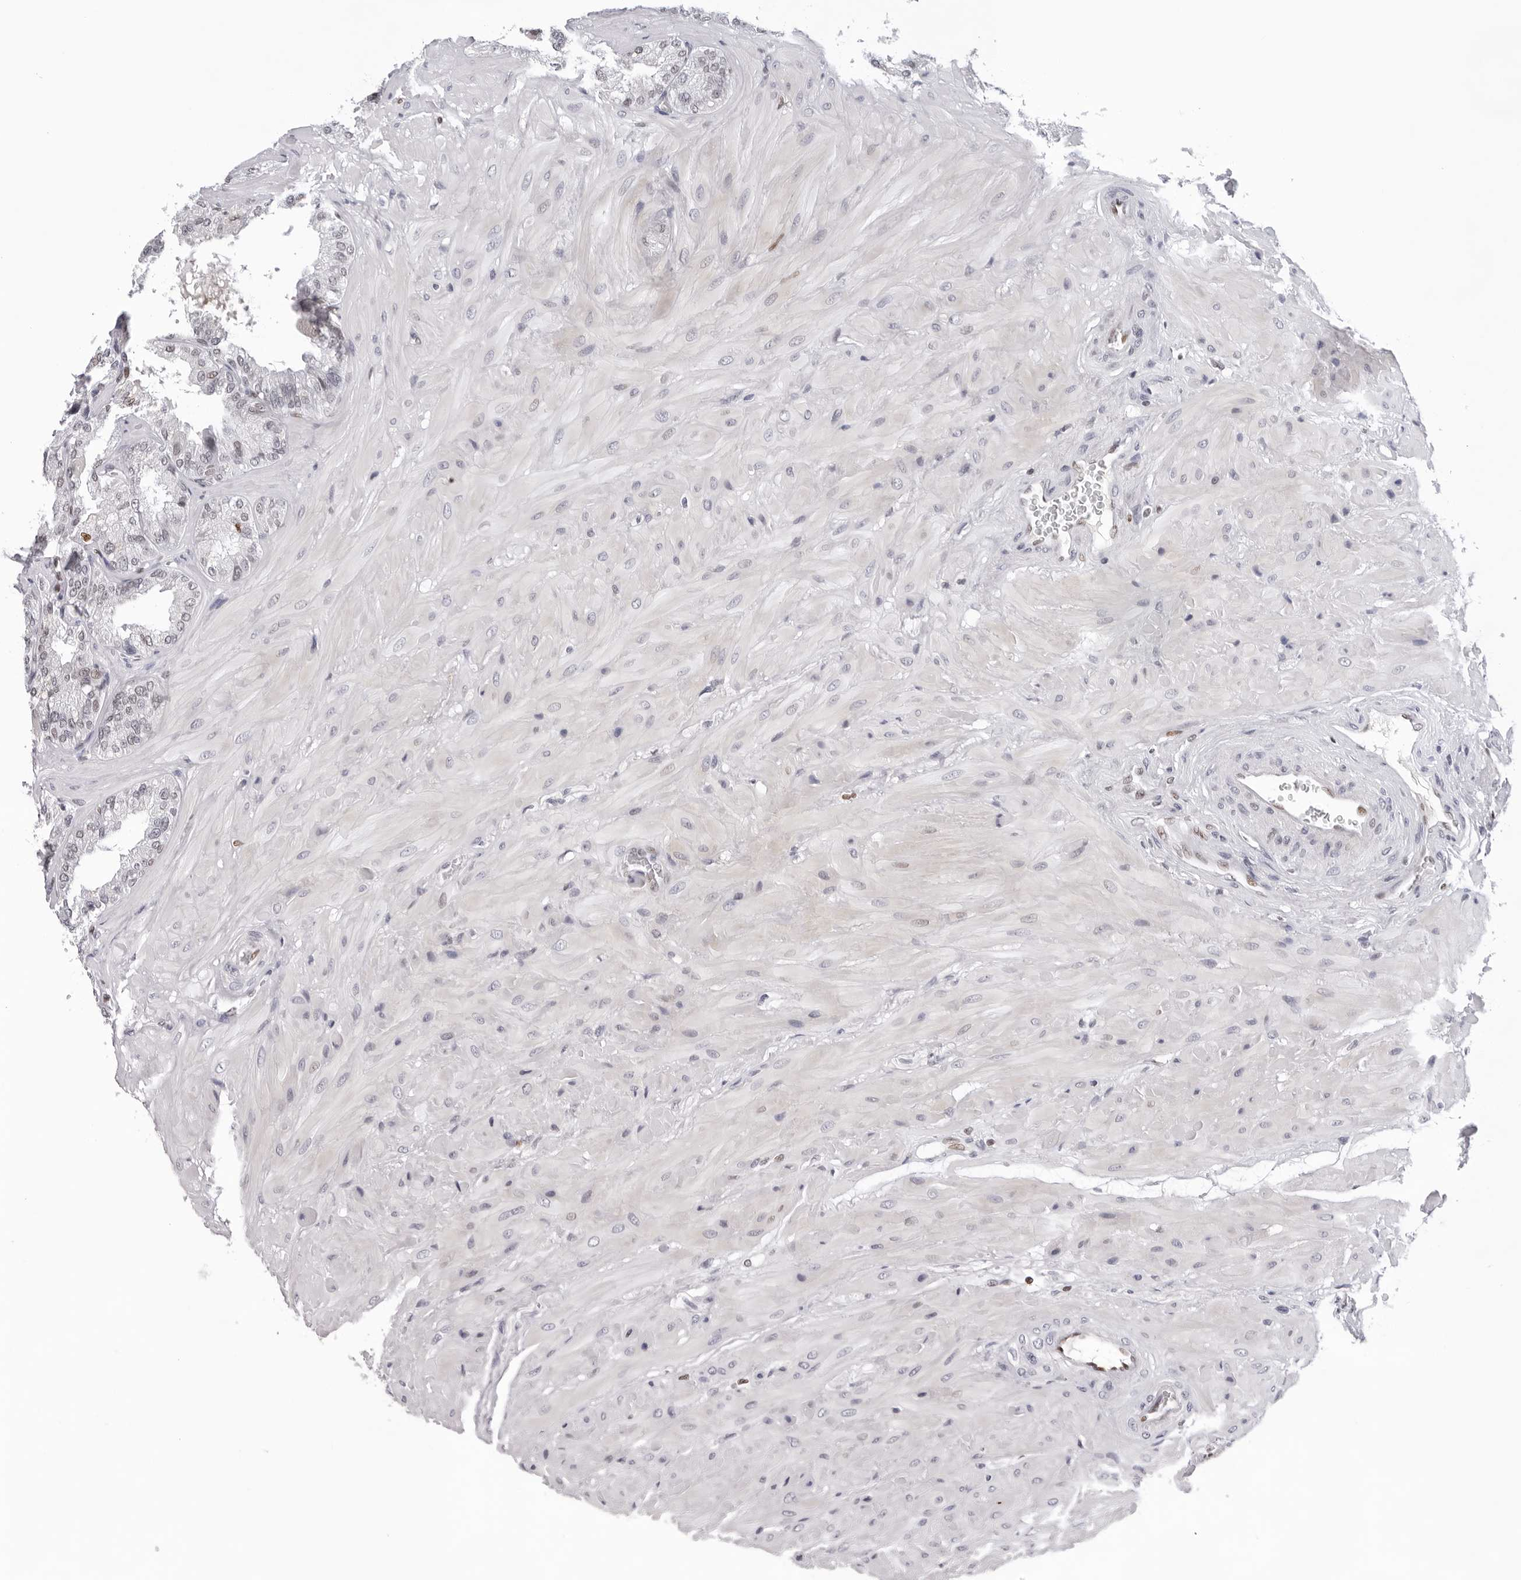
{"staining": {"intensity": "negative", "quantity": "none", "location": "none"}, "tissue": "seminal vesicle", "cell_type": "Glandular cells", "image_type": "normal", "snomed": [{"axis": "morphology", "description": "Normal tissue, NOS"}, {"axis": "topography", "description": "Prostate"}, {"axis": "topography", "description": "Seminal veicle"}], "caption": "Photomicrograph shows no protein positivity in glandular cells of unremarkable seminal vesicle. Brightfield microscopy of immunohistochemistry stained with DAB (brown) and hematoxylin (blue), captured at high magnification.", "gene": "OGG1", "patient": {"sex": "male", "age": 51}}